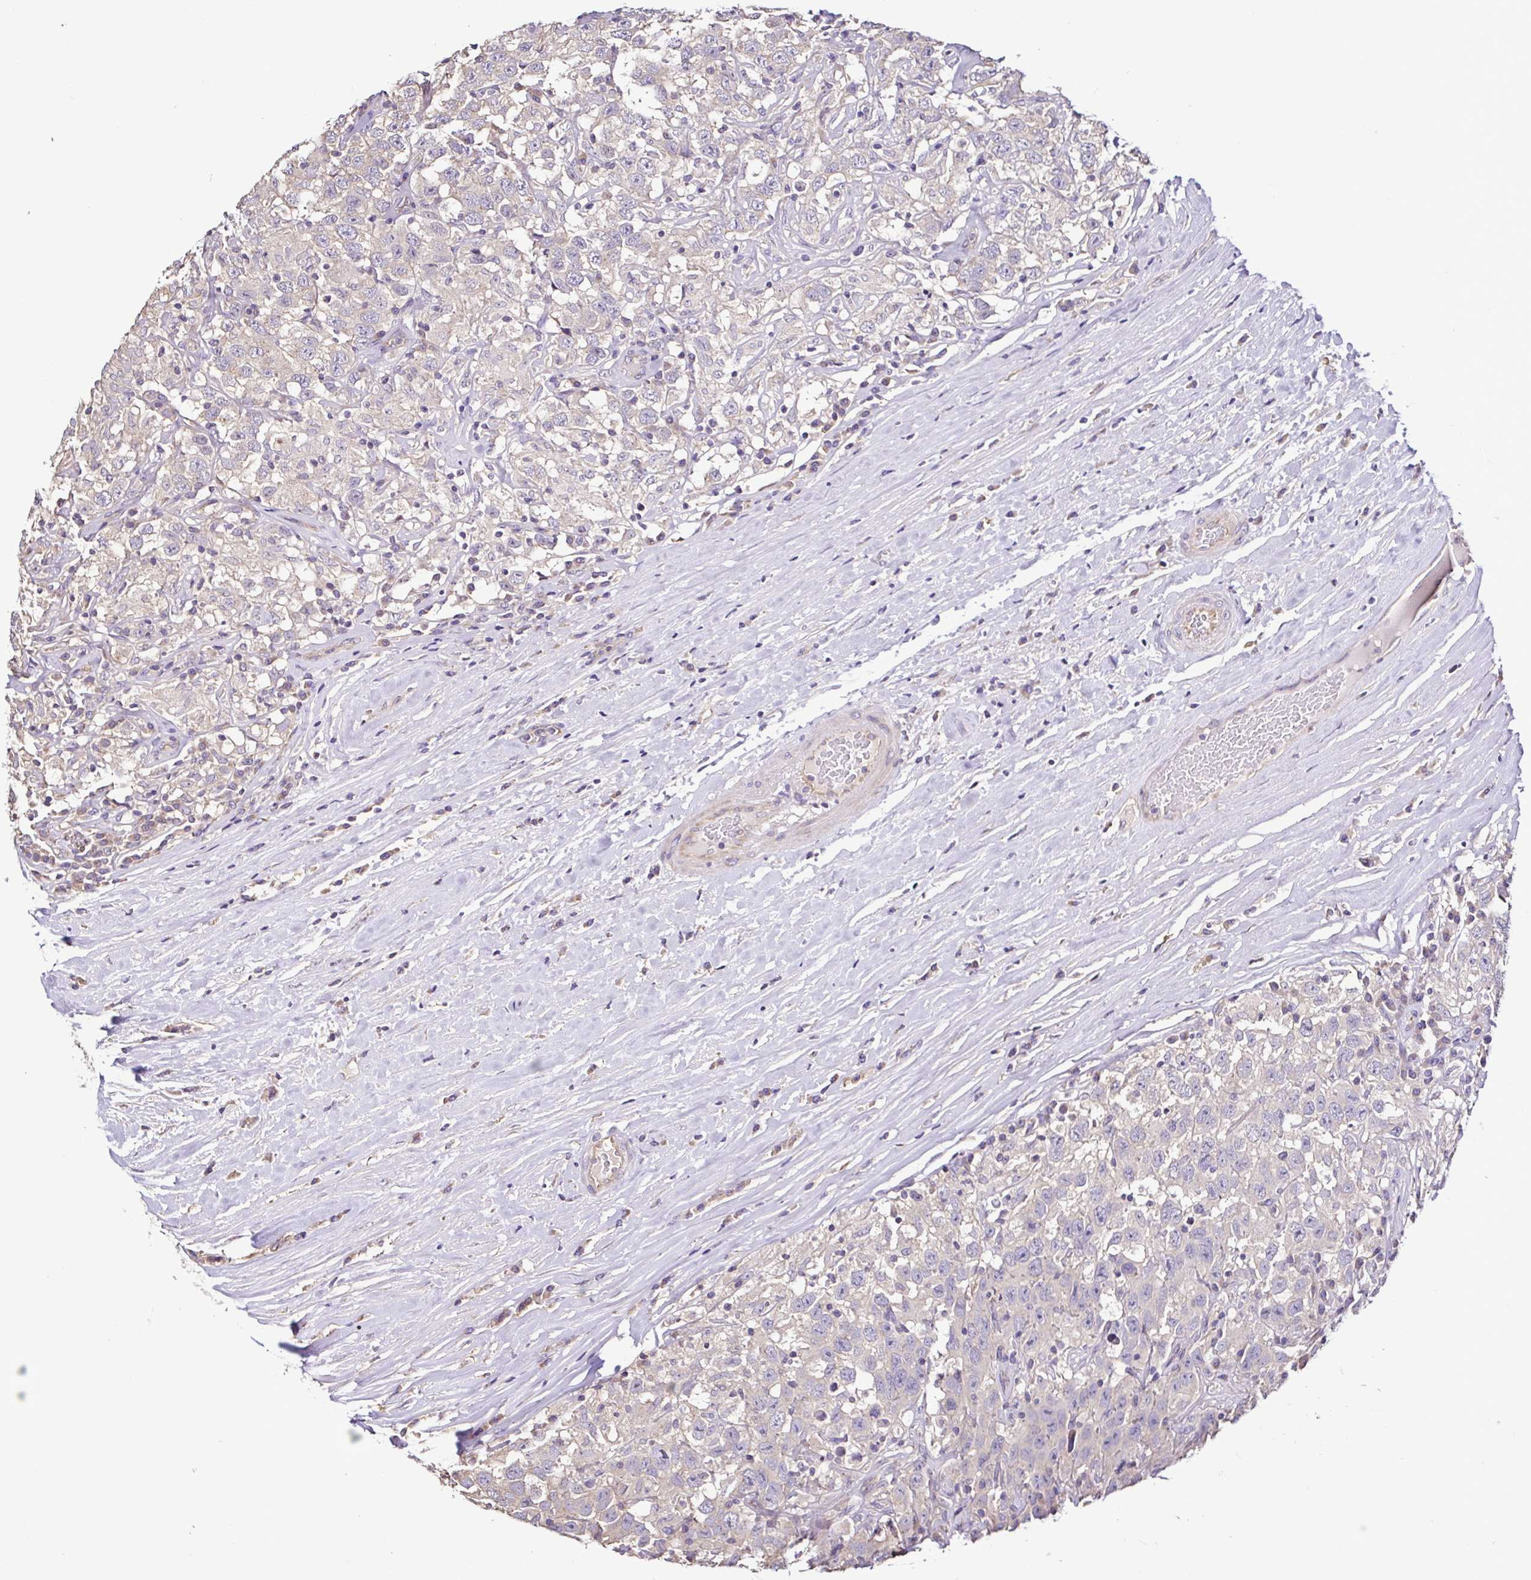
{"staining": {"intensity": "negative", "quantity": "none", "location": "none"}, "tissue": "testis cancer", "cell_type": "Tumor cells", "image_type": "cancer", "snomed": [{"axis": "morphology", "description": "Seminoma, NOS"}, {"axis": "topography", "description": "Testis"}], "caption": "The immunohistochemistry photomicrograph has no significant positivity in tumor cells of testis cancer (seminoma) tissue. (Immunohistochemistry, brightfield microscopy, high magnification).", "gene": "LMOD2", "patient": {"sex": "male", "age": 41}}